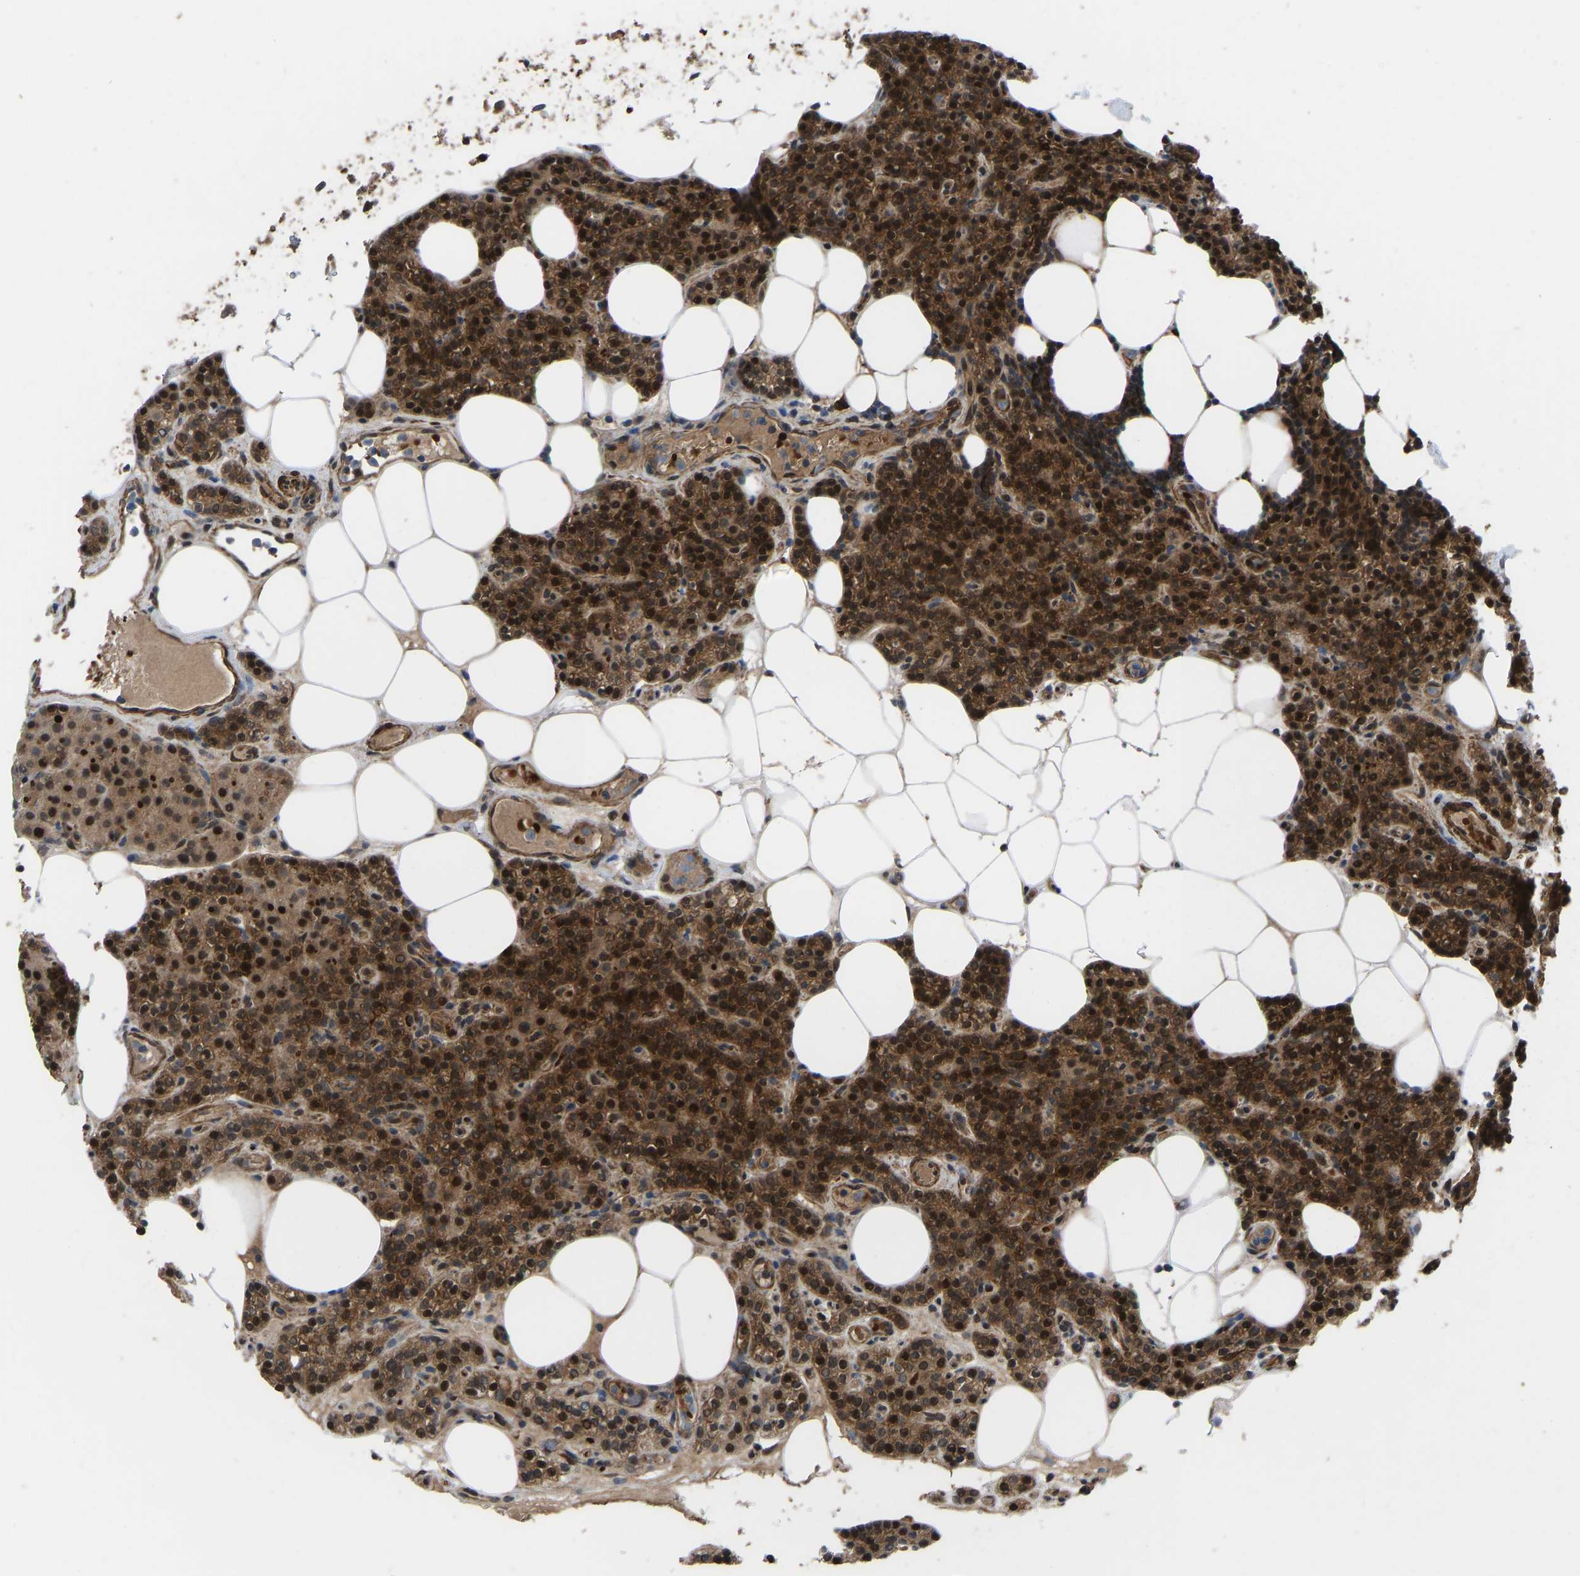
{"staining": {"intensity": "strong", "quantity": ">75%", "location": "cytoplasmic/membranous,nuclear"}, "tissue": "parathyroid gland", "cell_type": "Glandular cells", "image_type": "normal", "snomed": [{"axis": "morphology", "description": "Normal tissue, NOS"}, {"axis": "morphology", "description": "Adenoma, NOS"}, {"axis": "topography", "description": "Parathyroid gland"}], "caption": "High-power microscopy captured an immunohistochemistry micrograph of unremarkable parathyroid gland, revealing strong cytoplasmic/membranous,nuclear expression in approximately >75% of glandular cells.", "gene": "CYP7B1", "patient": {"sex": "female", "age": 70}}